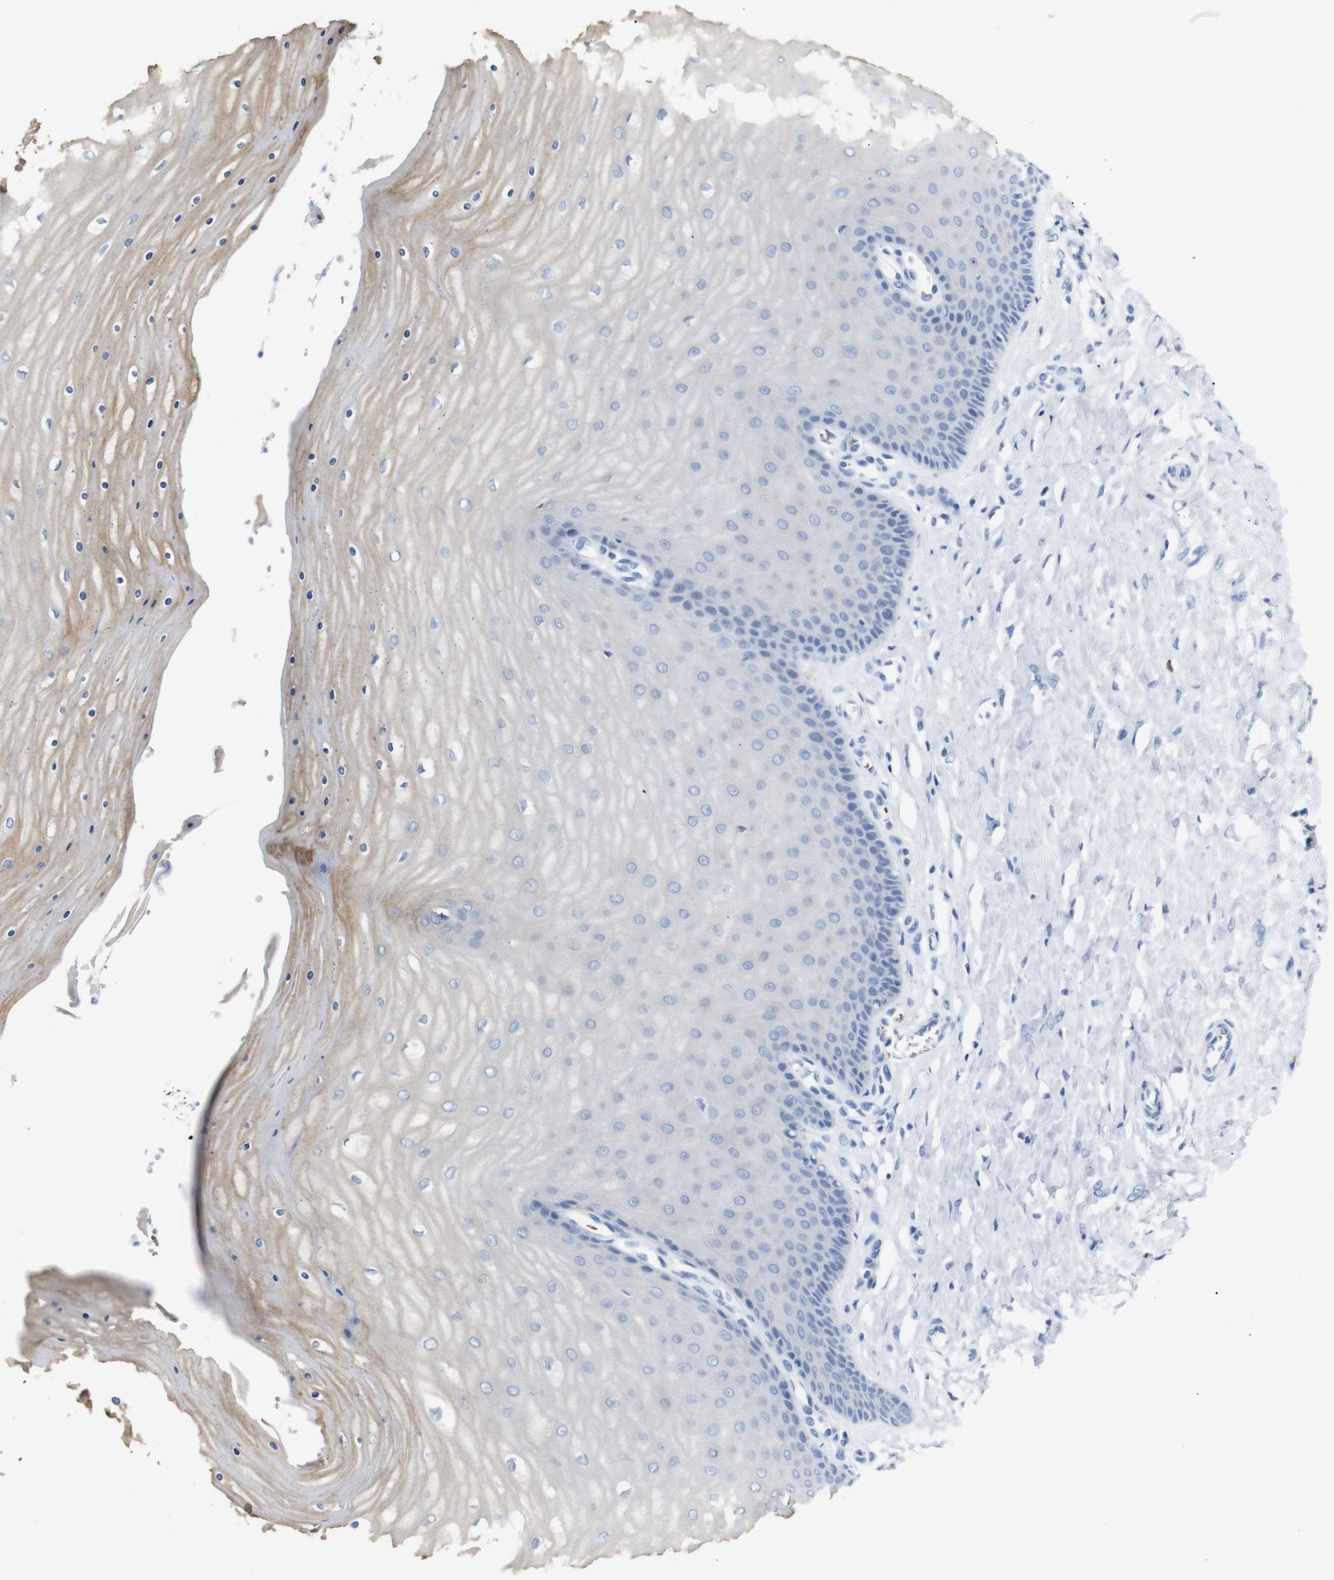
{"staining": {"intensity": "negative", "quantity": "none", "location": "none"}, "tissue": "cervix", "cell_type": "Glandular cells", "image_type": "normal", "snomed": [{"axis": "morphology", "description": "Normal tissue, NOS"}, {"axis": "topography", "description": "Cervix"}], "caption": "Immunohistochemistry (IHC) micrograph of unremarkable human cervix stained for a protein (brown), which demonstrates no staining in glandular cells. (DAB (3,3'-diaminobenzidine) immunohistochemistry (IHC), high magnification).", "gene": "ERVMER34", "patient": {"sex": "female", "age": 55}}